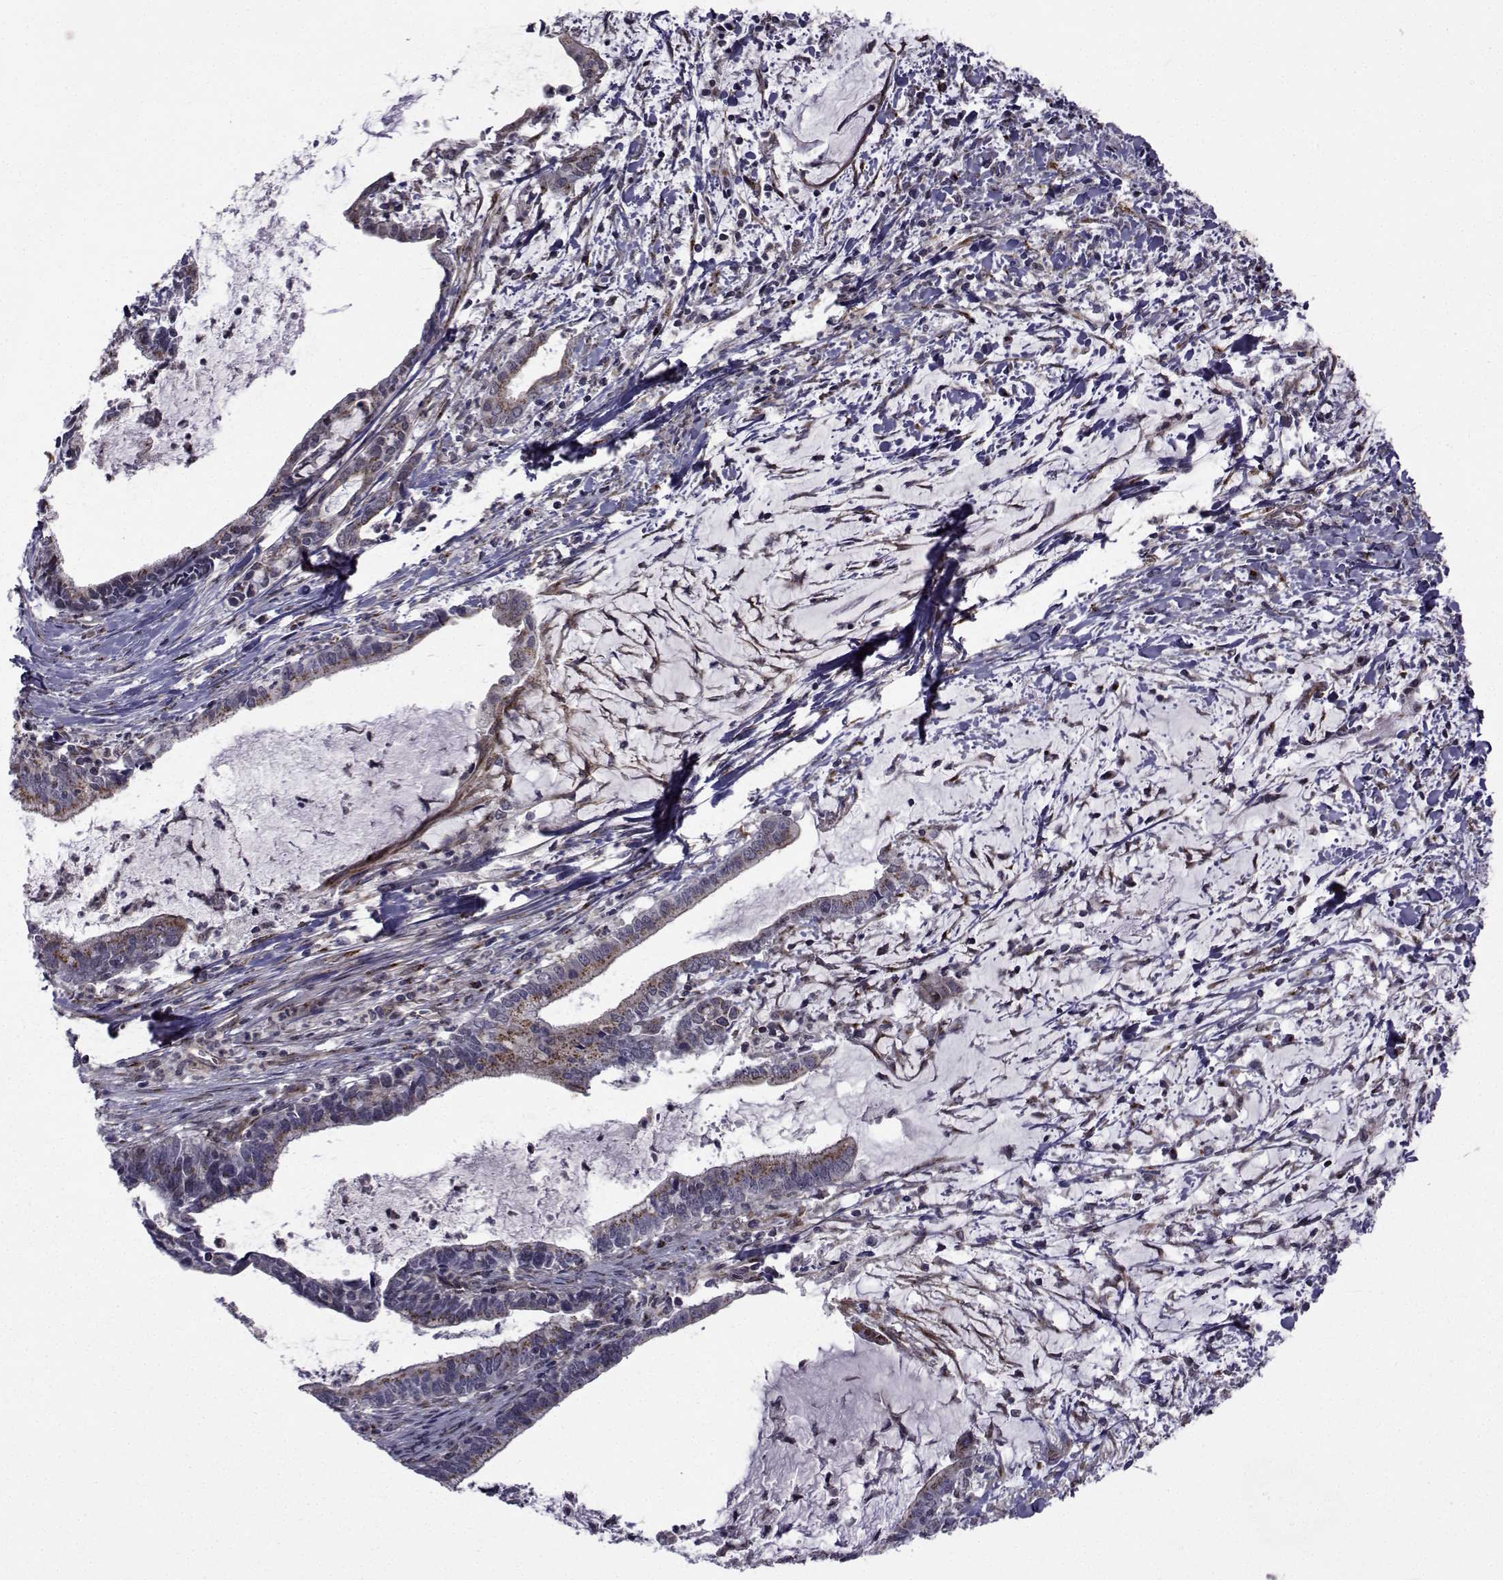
{"staining": {"intensity": "moderate", "quantity": "25%-75%", "location": "cytoplasmic/membranous"}, "tissue": "cervical cancer", "cell_type": "Tumor cells", "image_type": "cancer", "snomed": [{"axis": "morphology", "description": "Adenocarcinoma, NOS"}, {"axis": "topography", "description": "Cervix"}], "caption": "Protein expression analysis of cervical cancer shows moderate cytoplasmic/membranous expression in about 25%-75% of tumor cells. Nuclei are stained in blue.", "gene": "ATP6V1C2", "patient": {"sex": "female", "age": 42}}